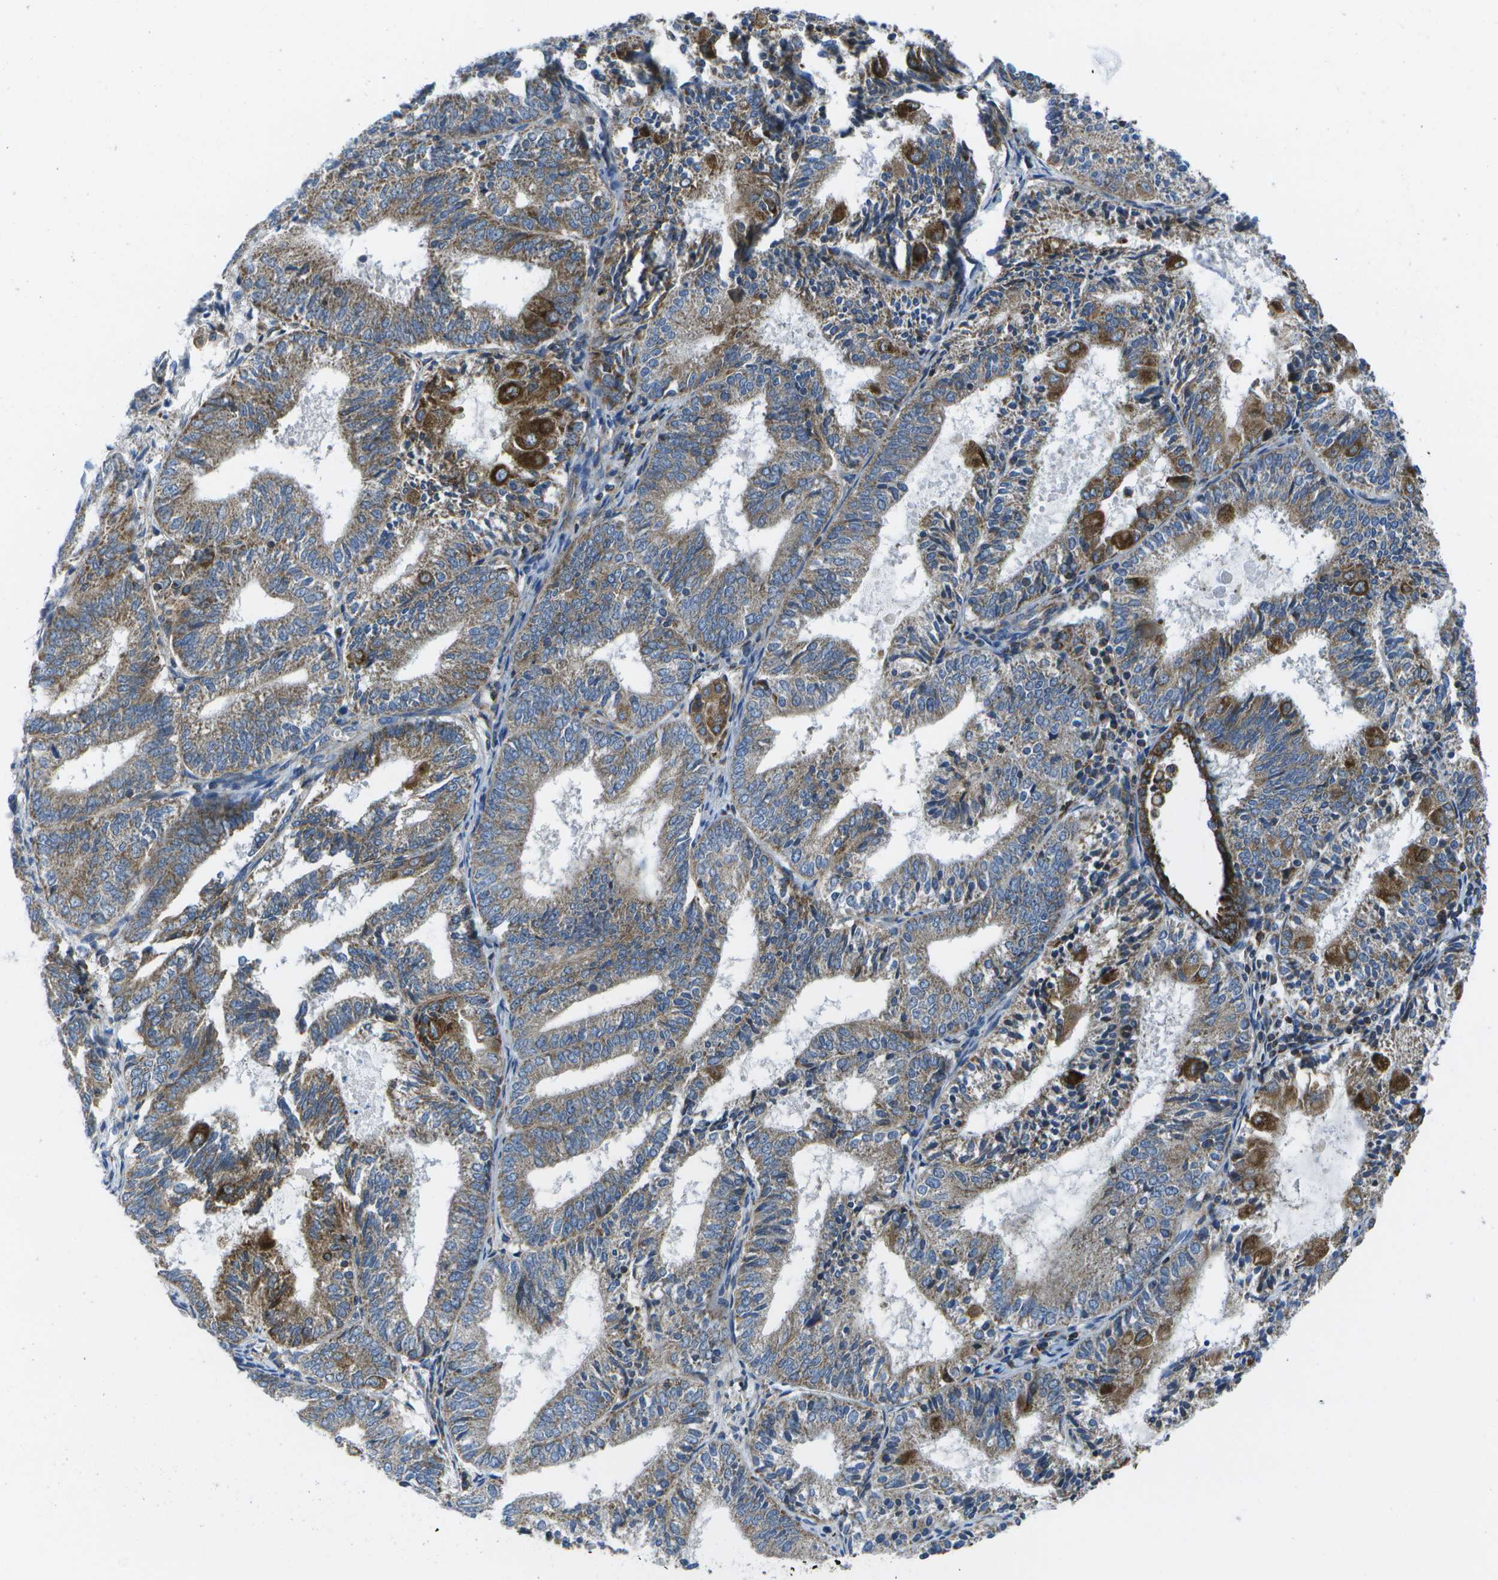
{"staining": {"intensity": "moderate", "quantity": ">75%", "location": "cytoplasmic/membranous"}, "tissue": "endometrial cancer", "cell_type": "Tumor cells", "image_type": "cancer", "snomed": [{"axis": "morphology", "description": "Adenocarcinoma, NOS"}, {"axis": "topography", "description": "Endometrium"}], "caption": "A high-resolution histopathology image shows immunohistochemistry (IHC) staining of endometrial adenocarcinoma, which reveals moderate cytoplasmic/membranous expression in approximately >75% of tumor cells.", "gene": "GDF5", "patient": {"sex": "female", "age": 81}}